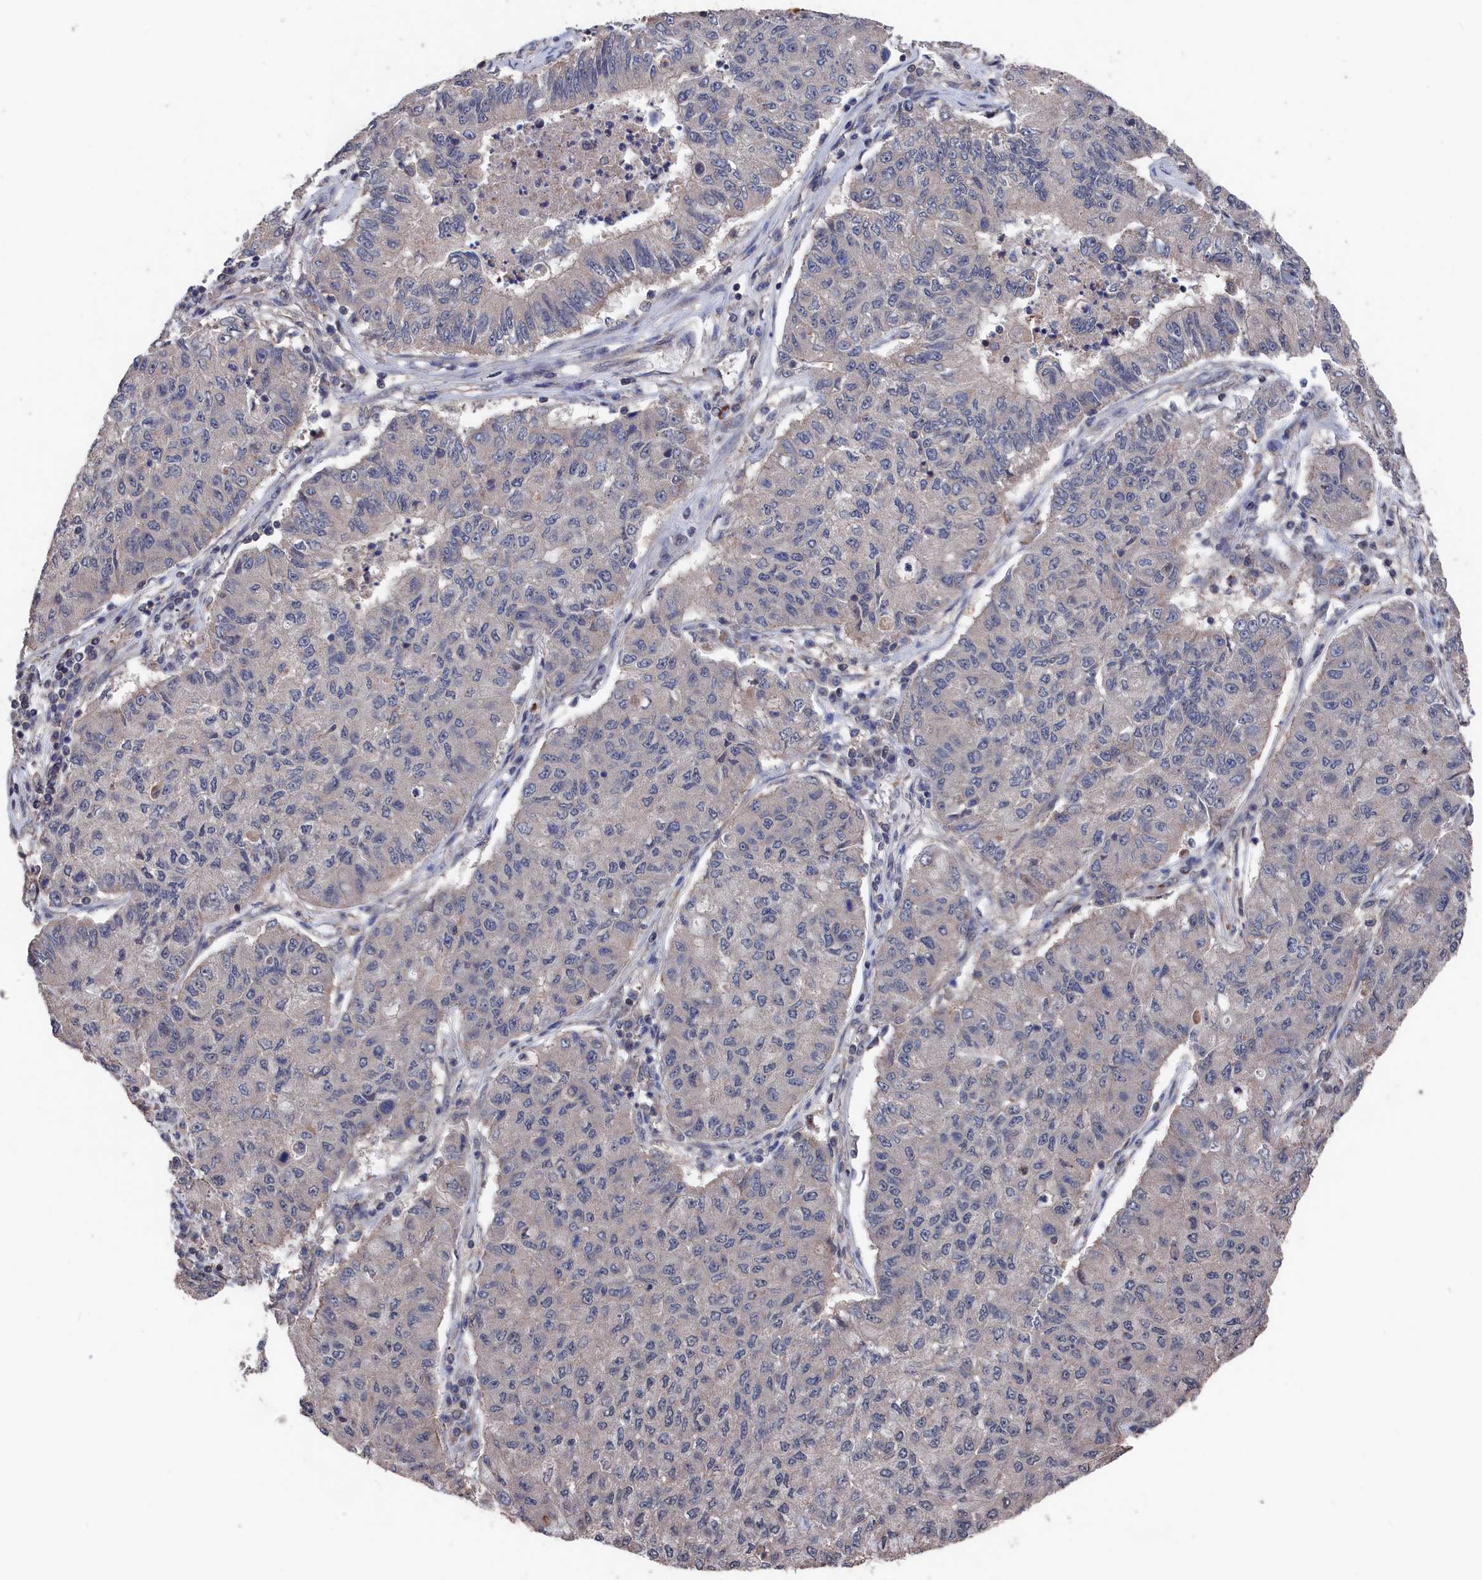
{"staining": {"intensity": "negative", "quantity": "none", "location": "none"}, "tissue": "lung cancer", "cell_type": "Tumor cells", "image_type": "cancer", "snomed": [{"axis": "morphology", "description": "Squamous cell carcinoma, NOS"}, {"axis": "topography", "description": "Lung"}], "caption": "Image shows no protein staining in tumor cells of lung cancer (squamous cell carcinoma) tissue.", "gene": "PDE12", "patient": {"sex": "male", "age": 74}}